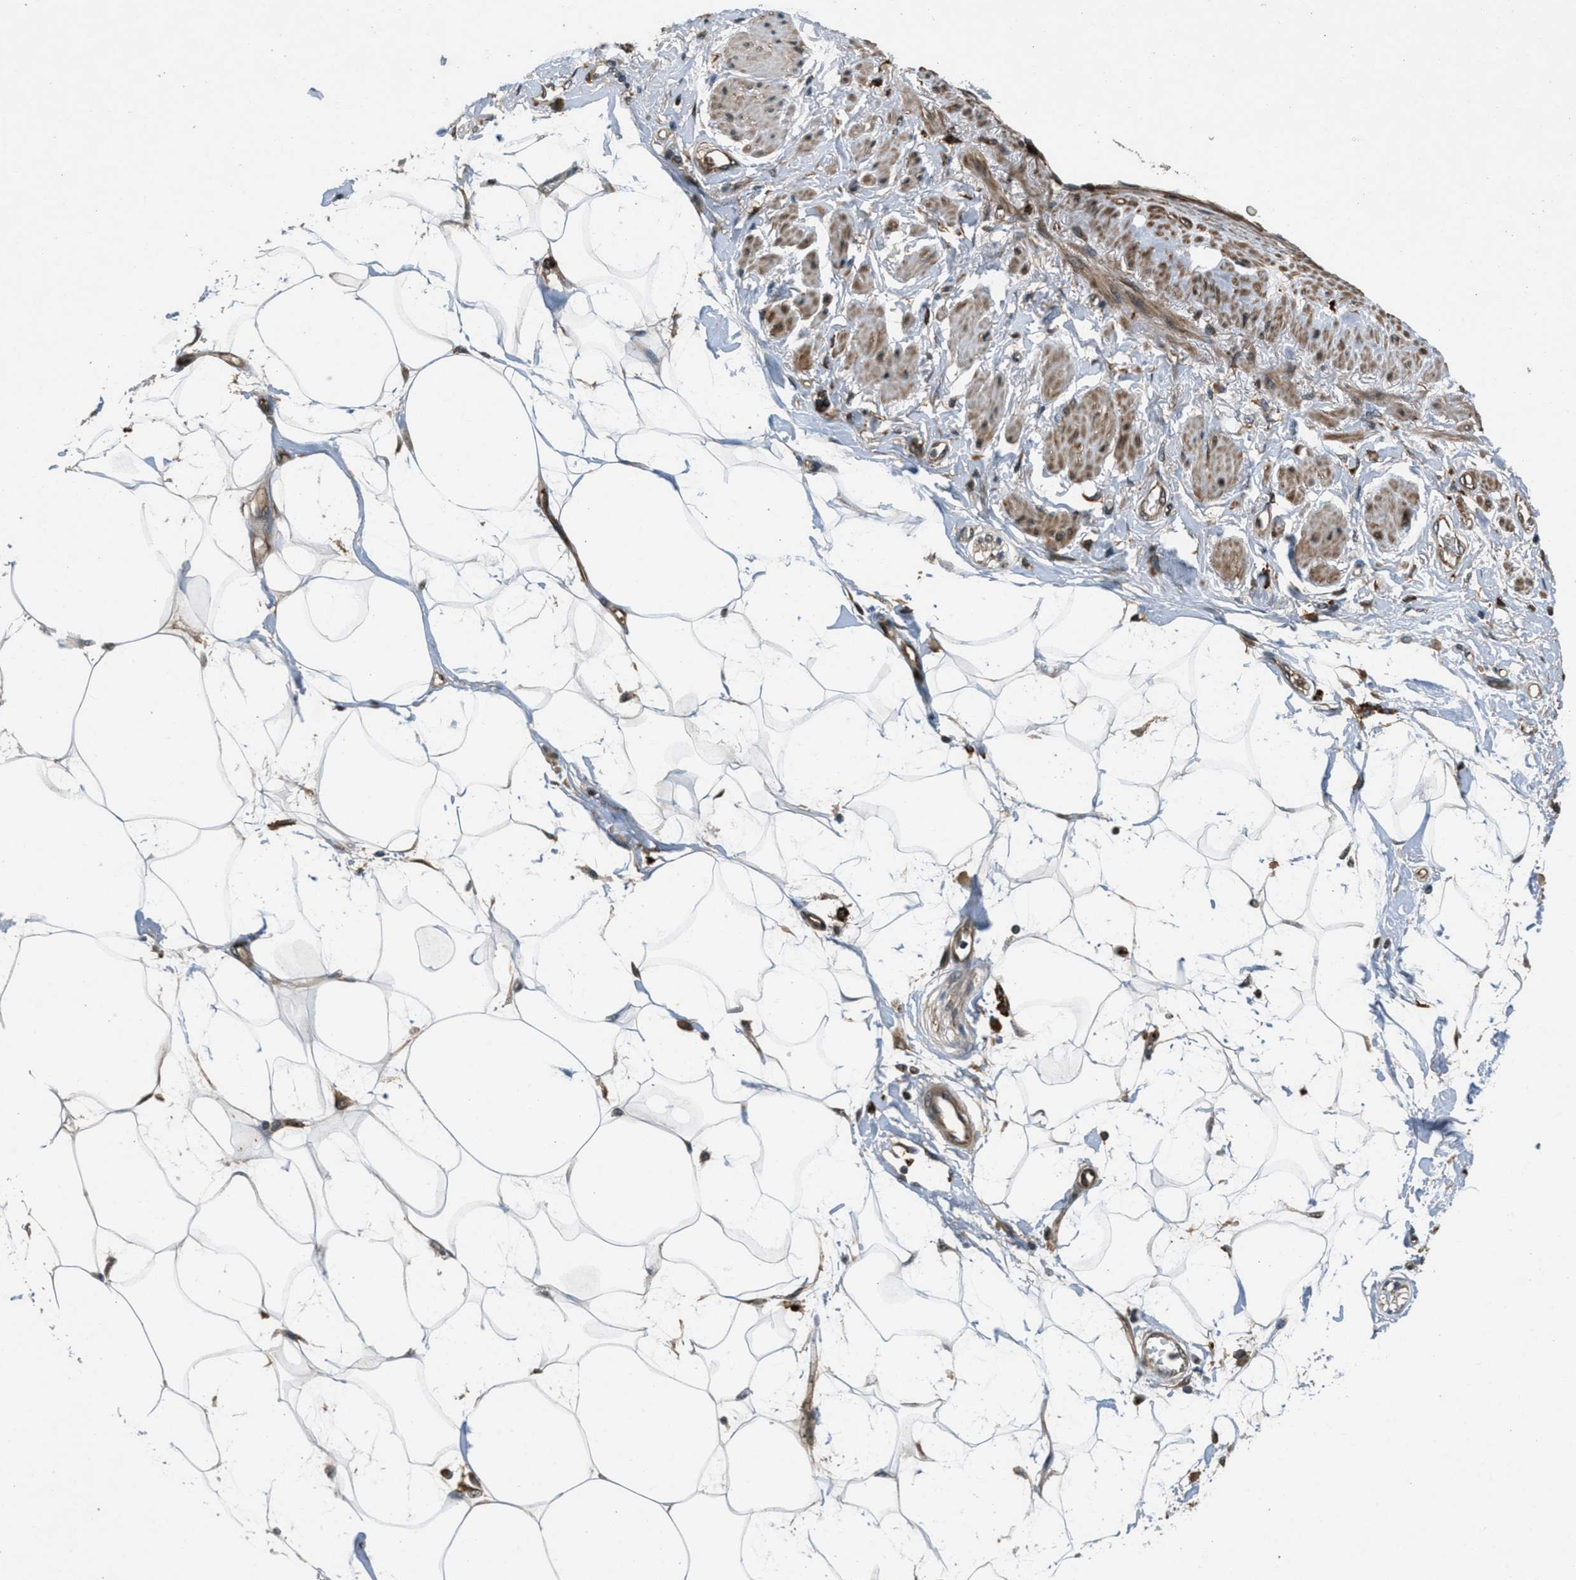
{"staining": {"intensity": "negative", "quantity": "none", "location": "none"}, "tissue": "adipose tissue", "cell_type": "Adipocytes", "image_type": "normal", "snomed": [{"axis": "morphology", "description": "Normal tissue, NOS"}, {"axis": "morphology", "description": "Adenocarcinoma, NOS"}, {"axis": "topography", "description": "Duodenum"}, {"axis": "topography", "description": "Peripheral nerve tissue"}], "caption": "Protein analysis of unremarkable adipose tissue reveals no significant staining in adipocytes. (DAB (3,3'-diaminobenzidine) immunohistochemistry visualized using brightfield microscopy, high magnification).", "gene": "EPSTI1", "patient": {"sex": "female", "age": 60}}